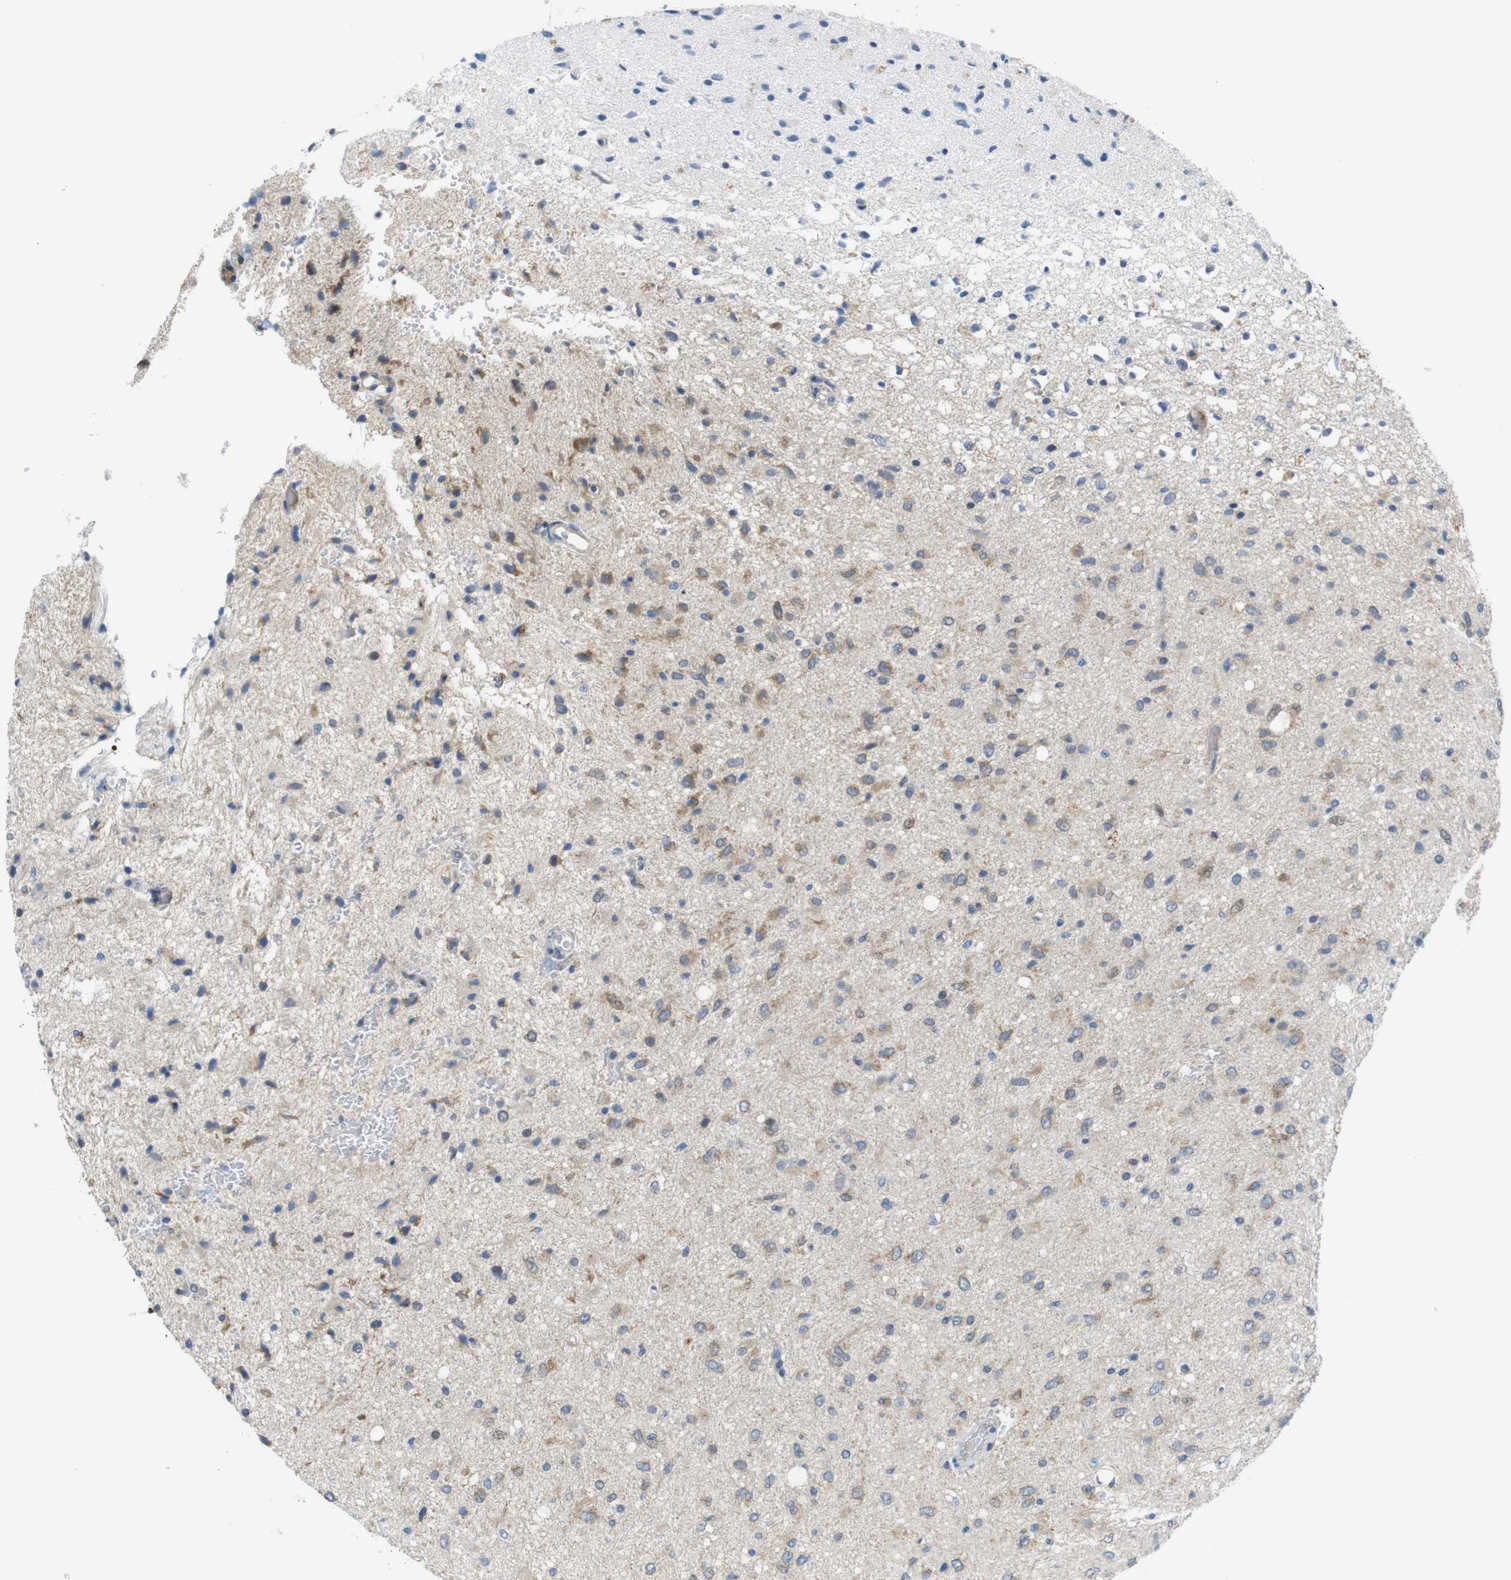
{"staining": {"intensity": "weak", "quantity": "25%-75%", "location": "cytoplasmic/membranous"}, "tissue": "glioma", "cell_type": "Tumor cells", "image_type": "cancer", "snomed": [{"axis": "morphology", "description": "Glioma, malignant, Low grade"}, {"axis": "topography", "description": "Brain"}], "caption": "Immunohistochemistry (IHC) (DAB (3,3'-diaminobenzidine)) staining of glioma exhibits weak cytoplasmic/membranous protein positivity in about 25%-75% of tumor cells. (brown staining indicates protein expression, while blue staining denotes nuclei).", "gene": "MARCHF1", "patient": {"sex": "male", "age": 77}}